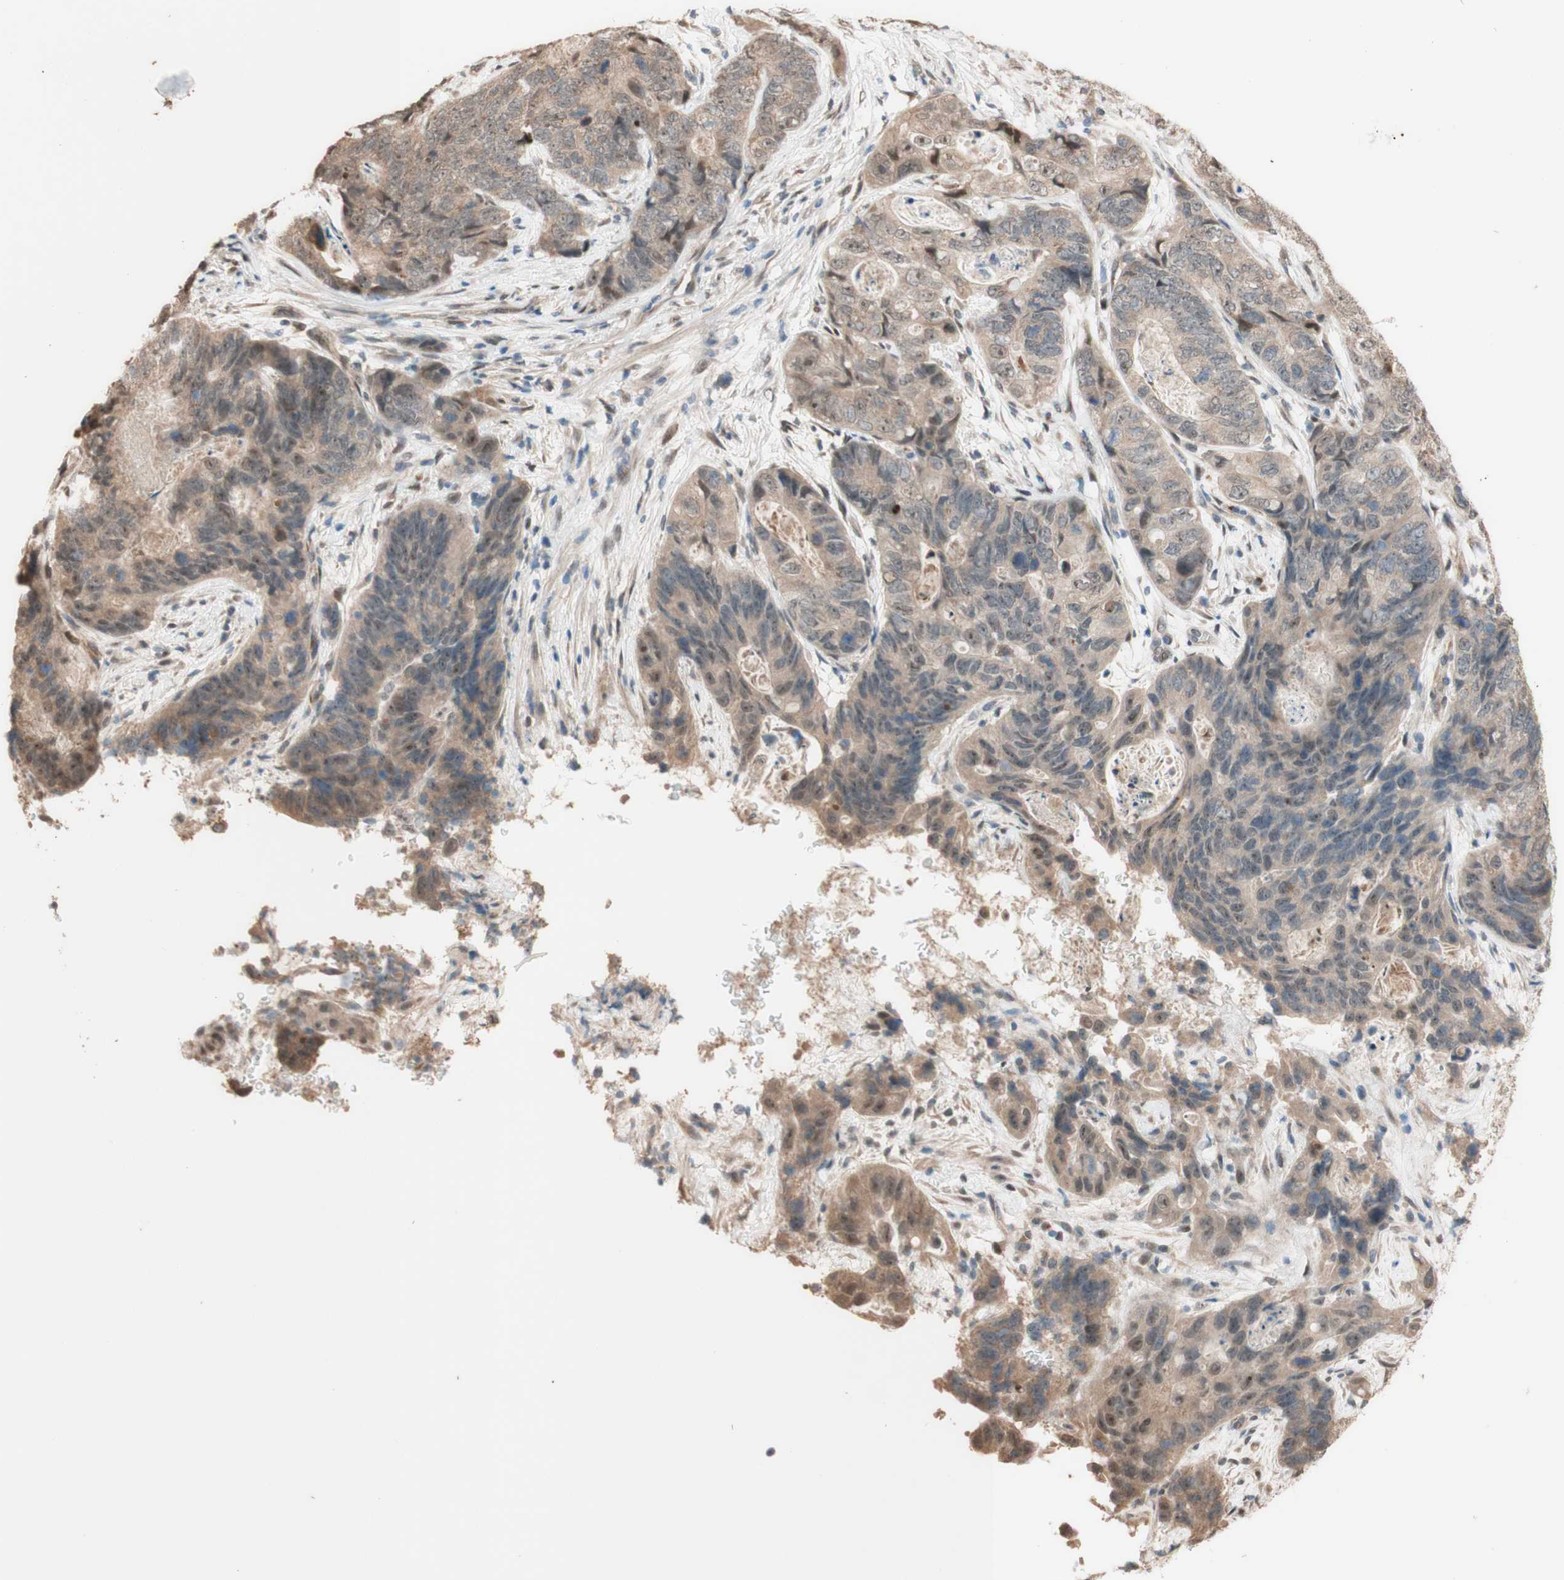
{"staining": {"intensity": "moderate", "quantity": ">75%", "location": "cytoplasmic/membranous"}, "tissue": "stomach cancer", "cell_type": "Tumor cells", "image_type": "cancer", "snomed": [{"axis": "morphology", "description": "Adenocarcinoma, NOS"}, {"axis": "topography", "description": "Stomach"}], "caption": "Protein staining shows moderate cytoplasmic/membranous expression in about >75% of tumor cells in stomach cancer.", "gene": "CCNC", "patient": {"sex": "female", "age": 89}}